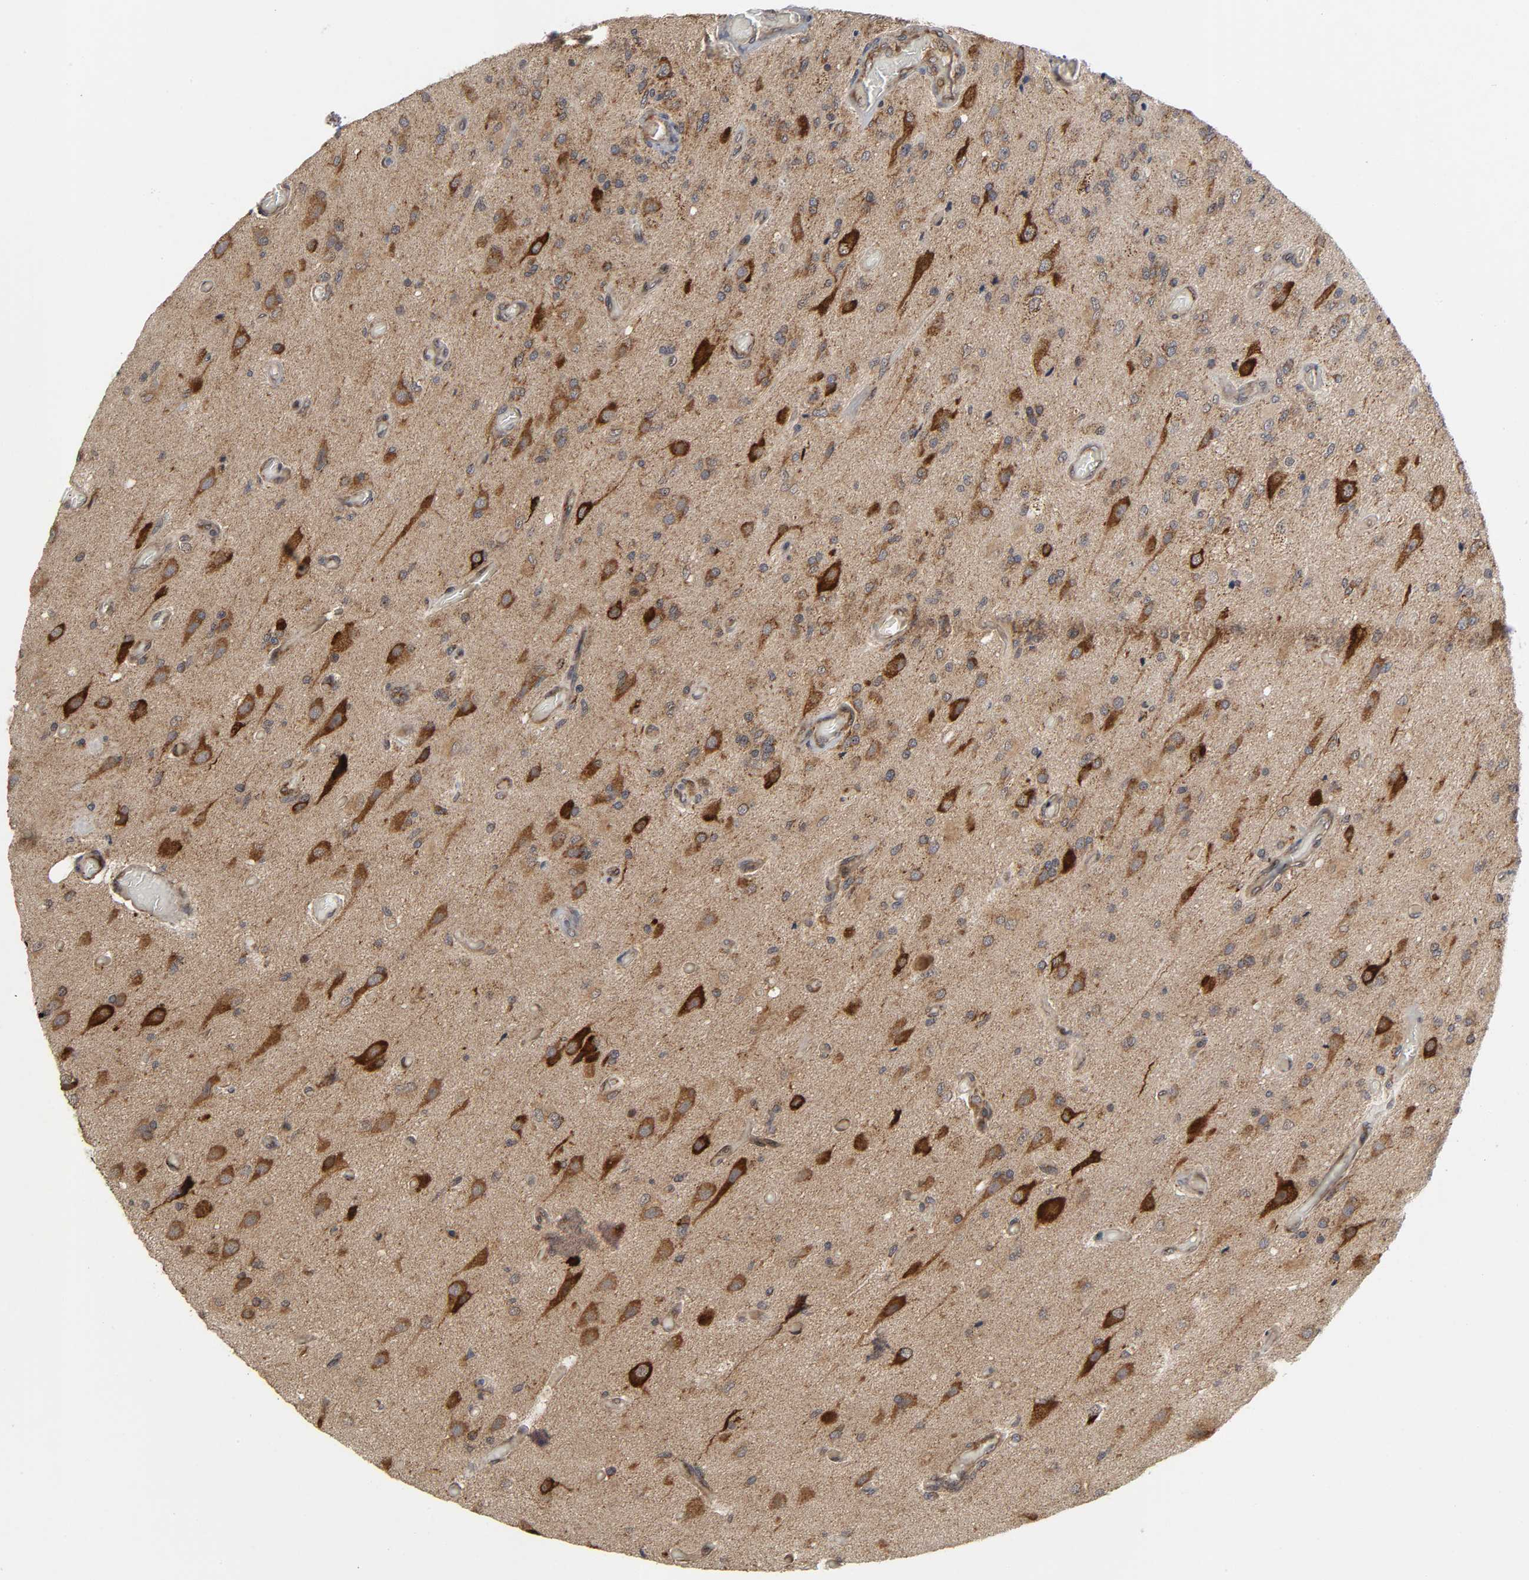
{"staining": {"intensity": "moderate", "quantity": ">75%", "location": "cytoplasmic/membranous"}, "tissue": "glioma", "cell_type": "Tumor cells", "image_type": "cancer", "snomed": [{"axis": "morphology", "description": "Normal tissue, NOS"}, {"axis": "morphology", "description": "Glioma, malignant, High grade"}, {"axis": "topography", "description": "Cerebral cortex"}], "caption": "Immunohistochemical staining of glioma shows moderate cytoplasmic/membranous protein positivity in about >75% of tumor cells. The staining was performed using DAB to visualize the protein expression in brown, while the nuclei were stained in blue with hematoxylin (Magnification: 20x).", "gene": "SLC30A9", "patient": {"sex": "male", "age": 77}}